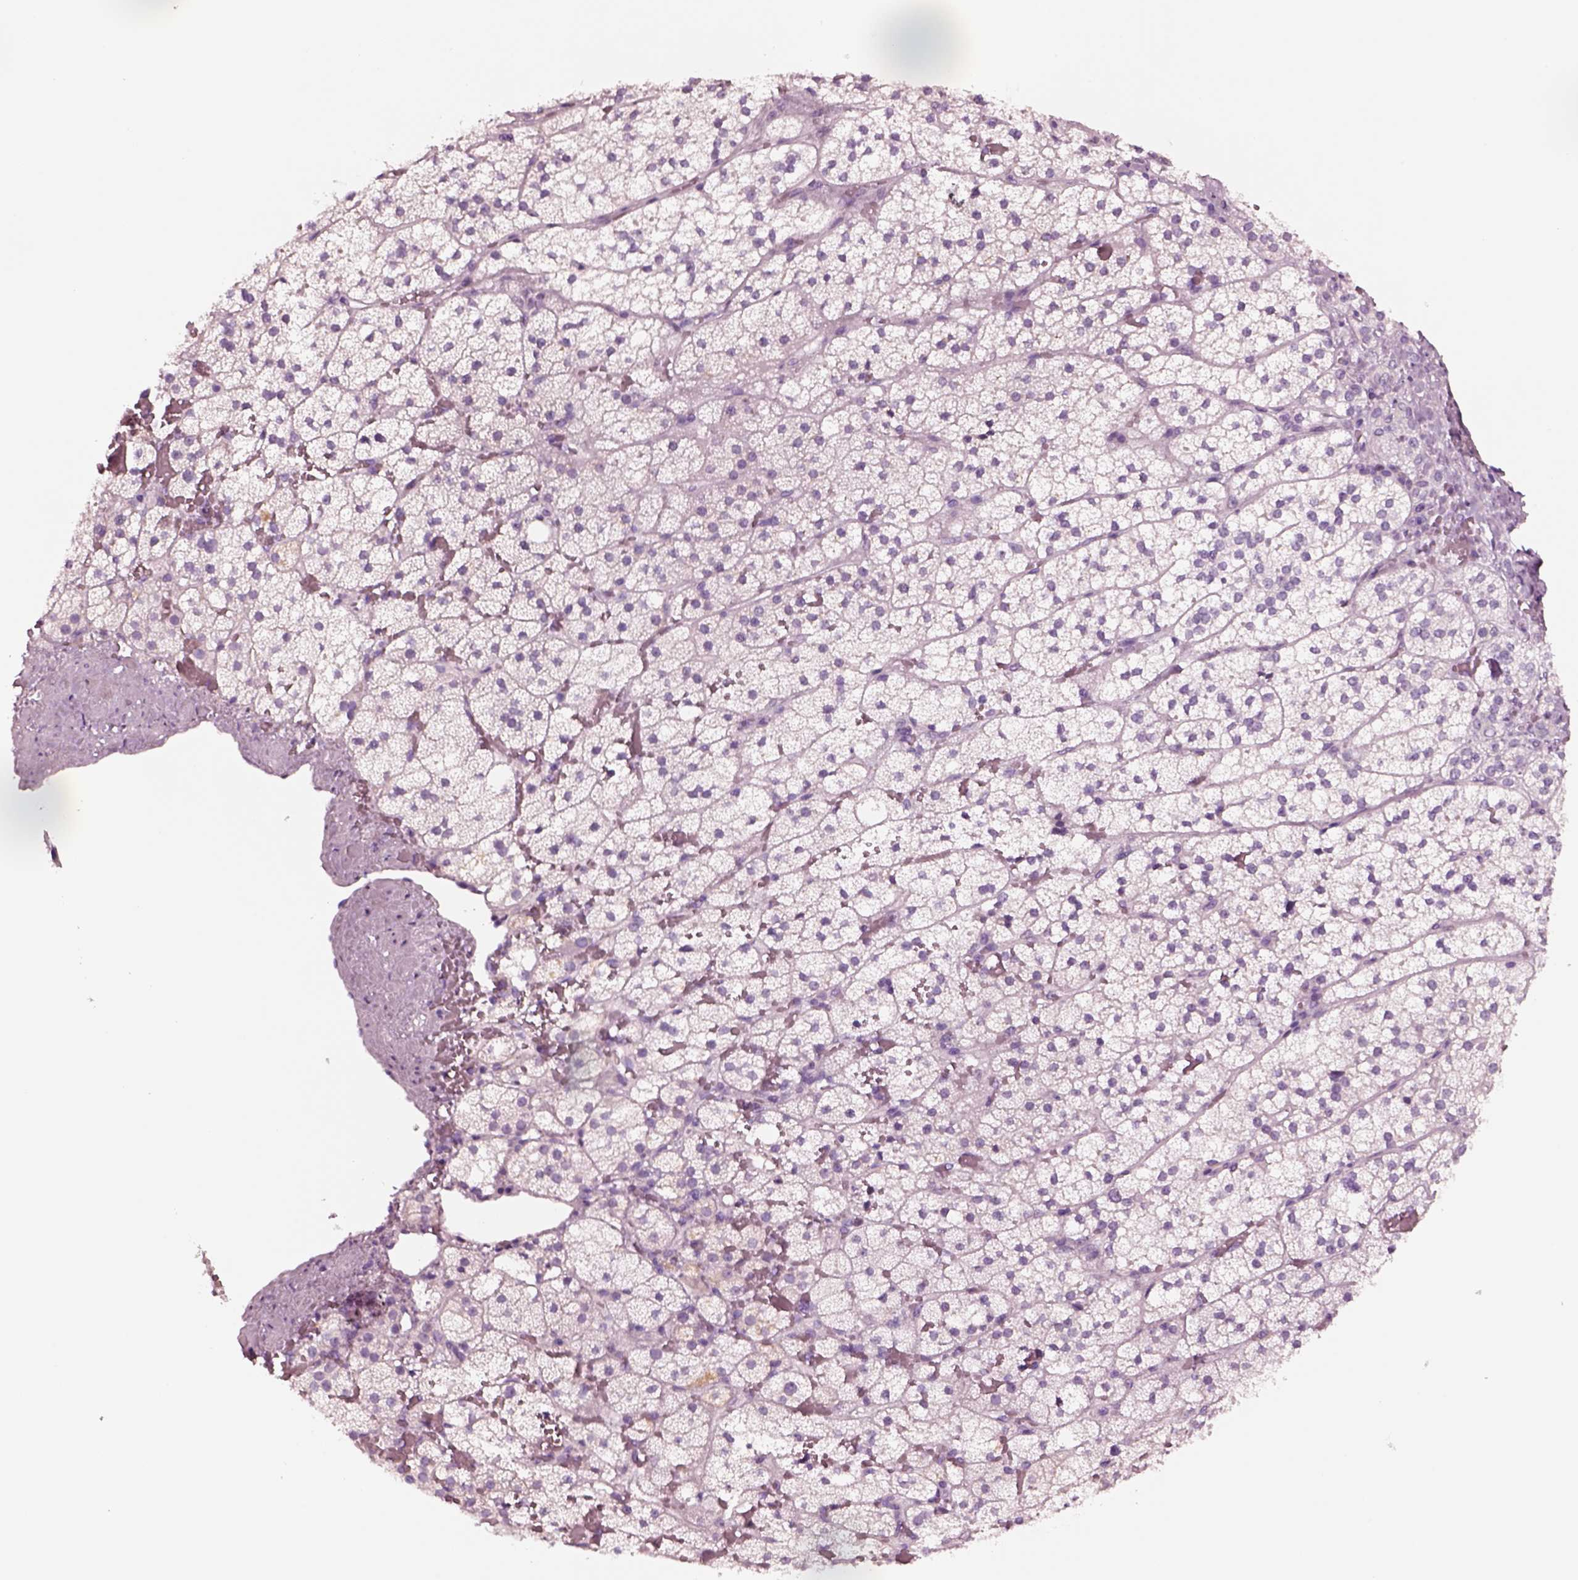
{"staining": {"intensity": "negative", "quantity": "none", "location": "none"}, "tissue": "adrenal gland", "cell_type": "Glandular cells", "image_type": "normal", "snomed": [{"axis": "morphology", "description": "Normal tissue, NOS"}, {"axis": "topography", "description": "Adrenal gland"}], "caption": "There is no significant expression in glandular cells of adrenal gland.", "gene": "NMRK2", "patient": {"sex": "male", "age": 53}}